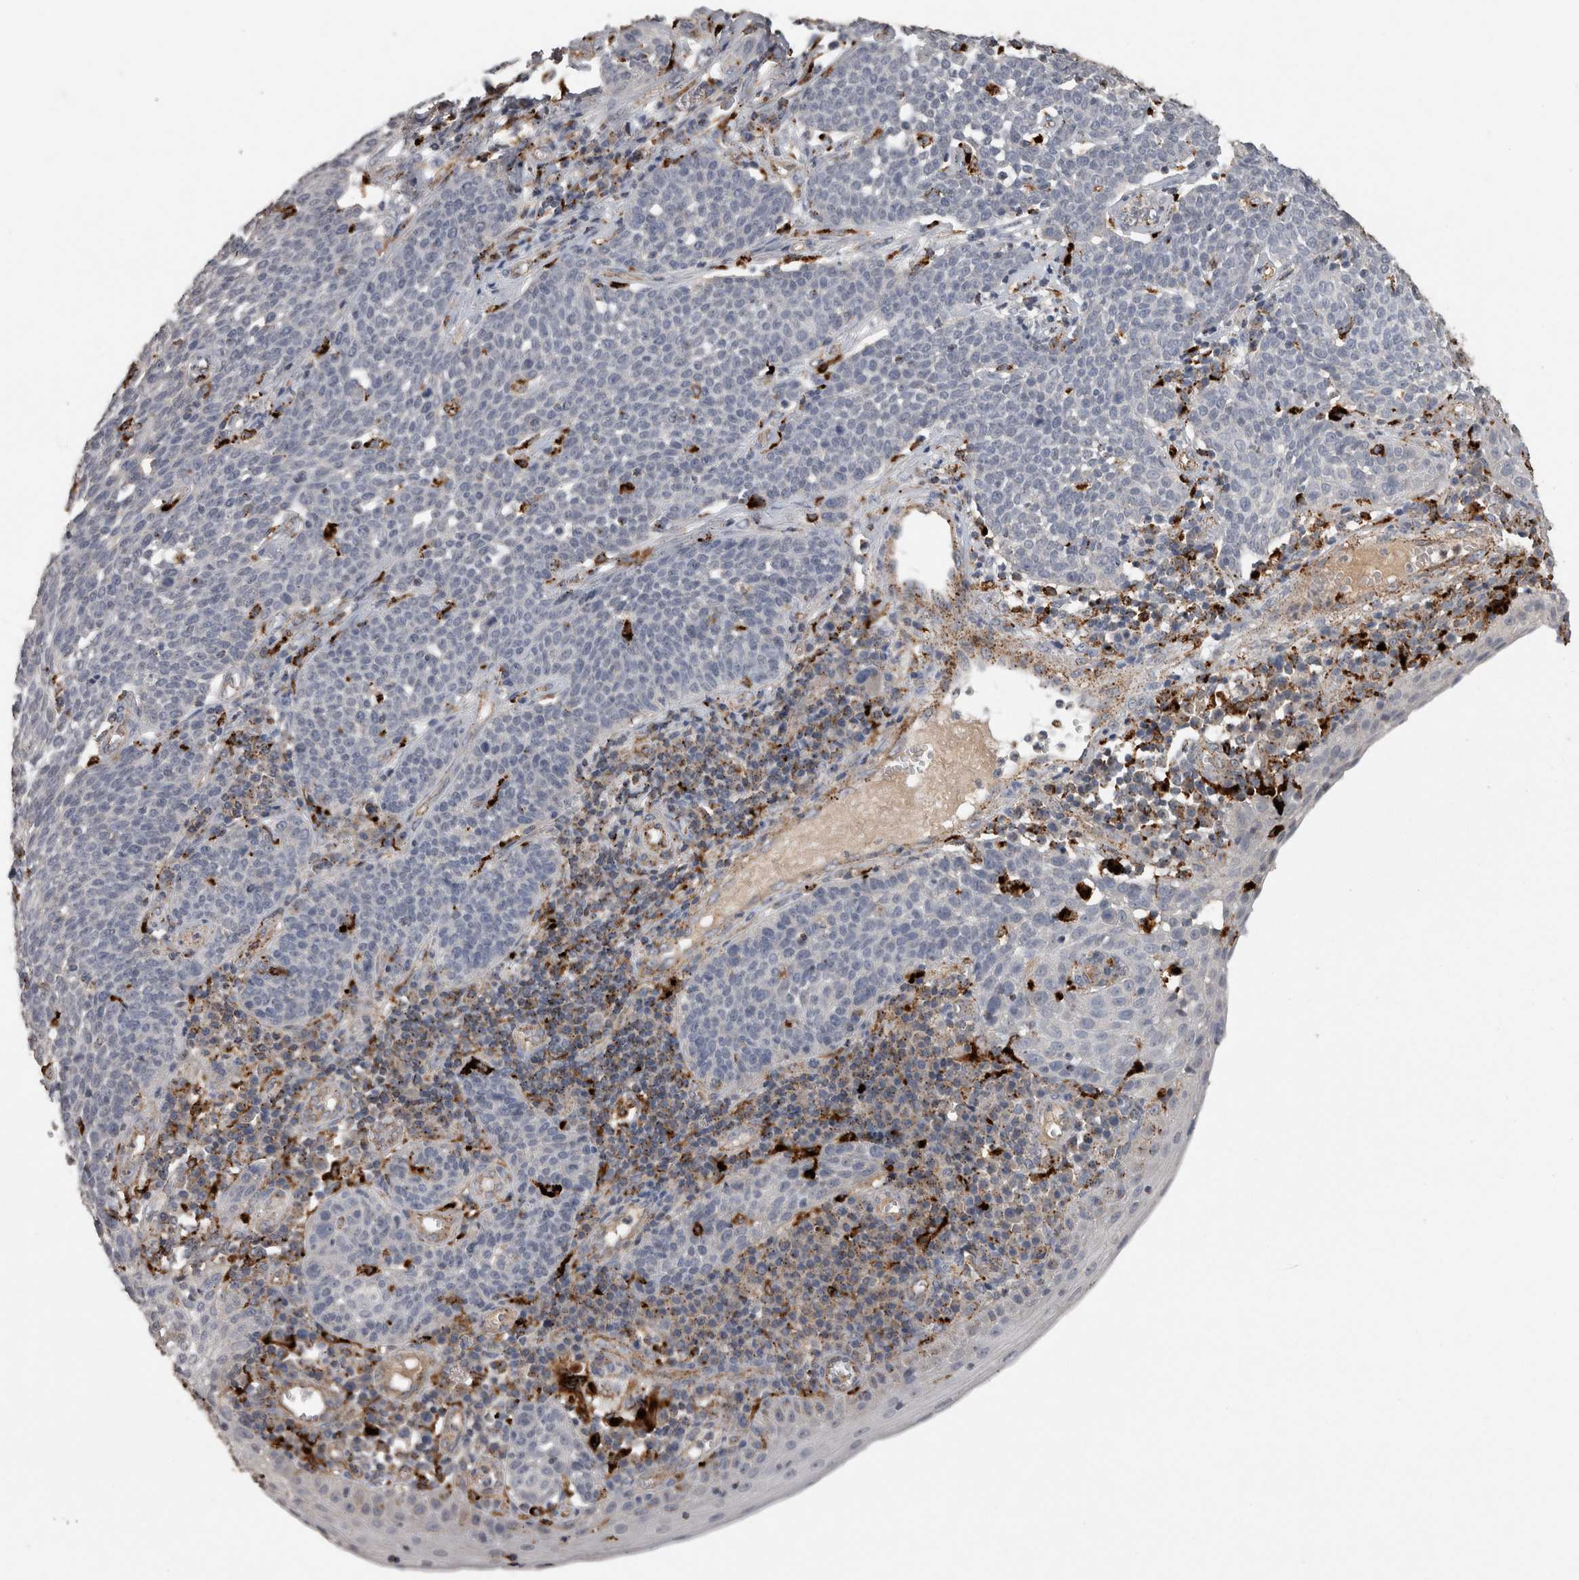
{"staining": {"intensity": "negative", "quantity": "none", "location": "none"}, "tissue": "cervical cancer", "cell_type": "Tumor cells", "image_type": "cancer", "snomed": [{"axis": "morphology", "description": "Squamous cell carcinoma, NOS"}, {"axis": "topography", "description": "Cervix"}], "caption": "The histopathology image displays no significant staining in tumor cells of squamous cell carcinoma (cervical).", "gene": "CTSZ", "patient": {"sex": "female", "age": 34}}